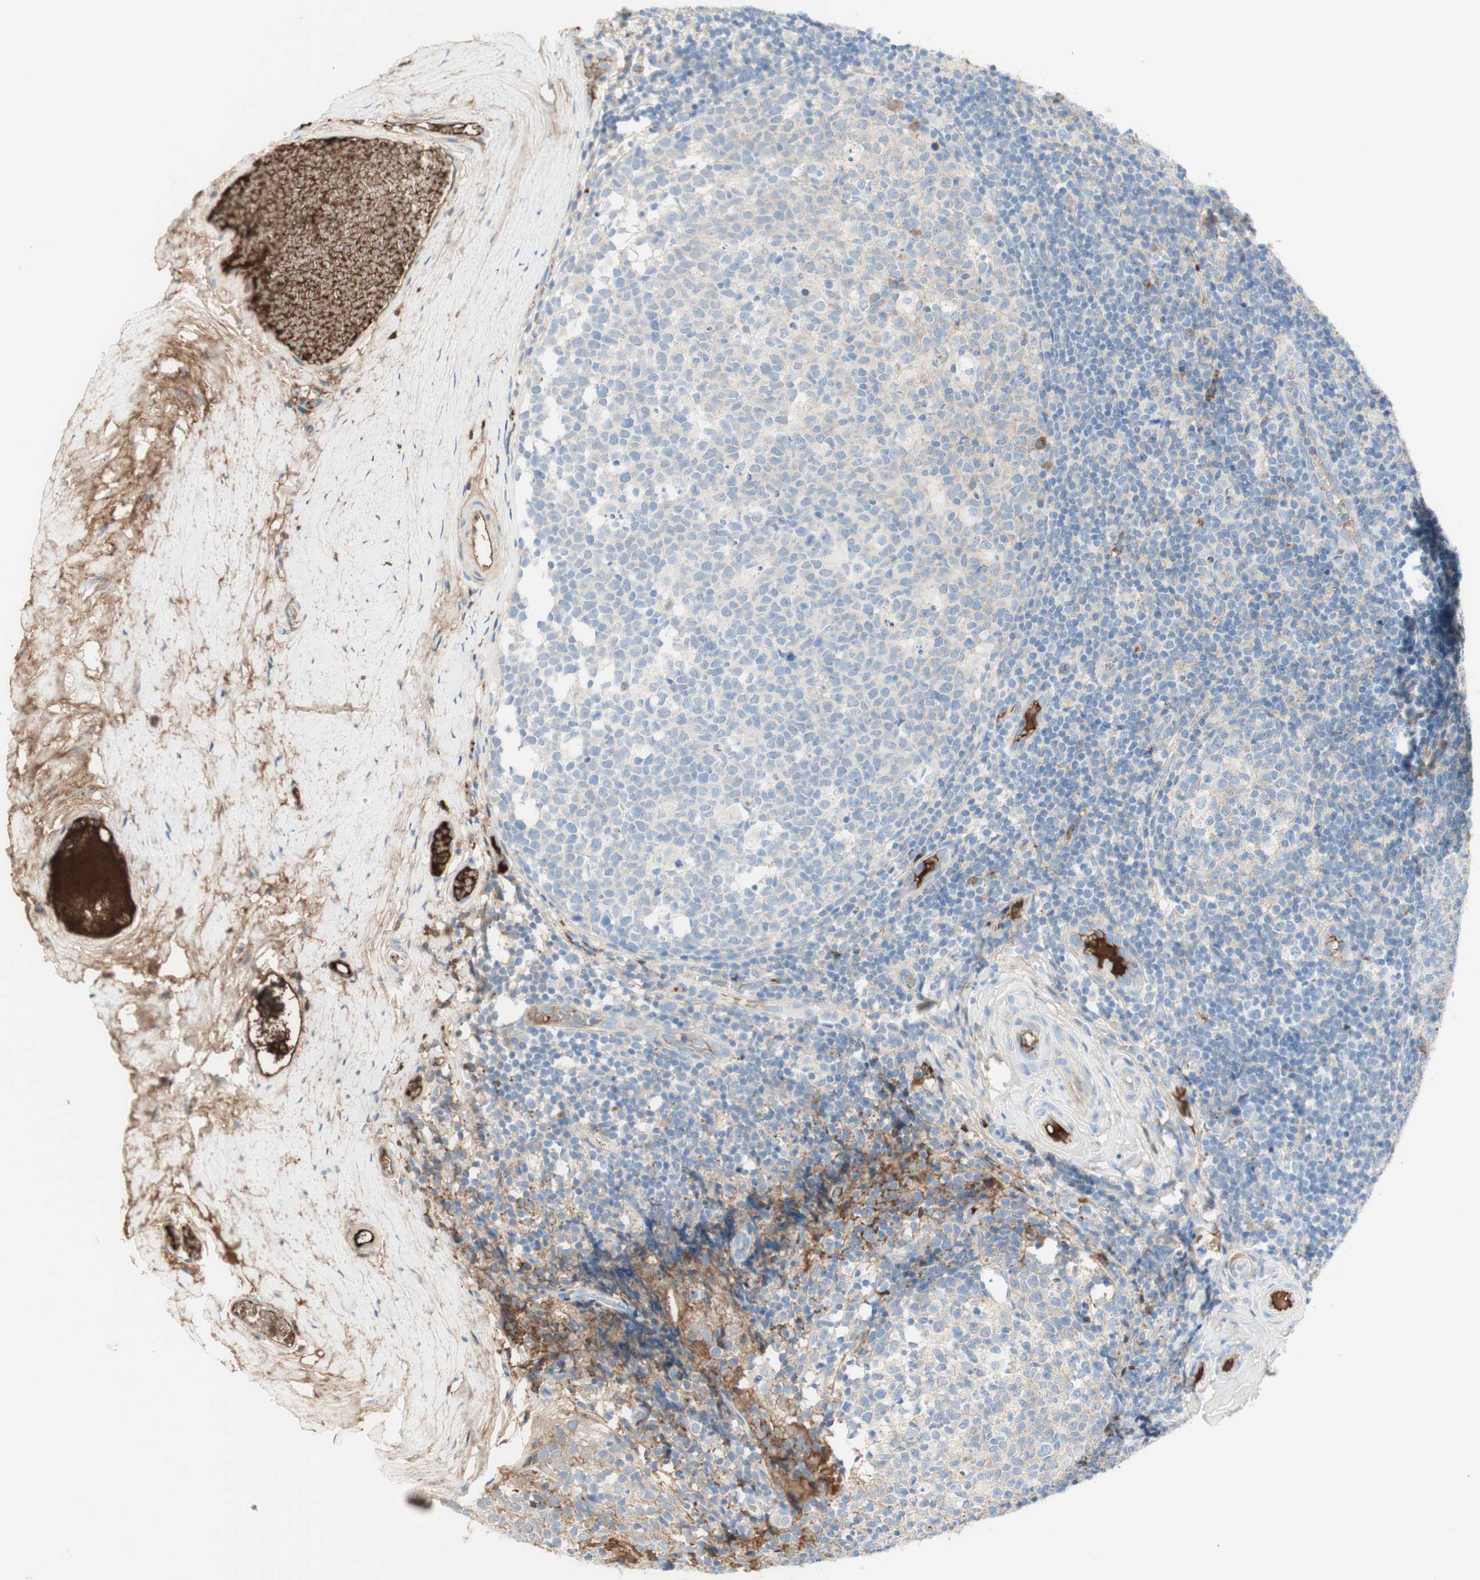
{"staining": {"intensity": "negative", "quantity": "none", "location": "none"}, "tissue": "tonsil", "cell_type": "Germinal center cells", "image_type": "normal", "snomed": [{"axis": "morphology", "description": "Normal tissue, NOS"}, {"axis": "topography", "description": "Tonsil"}], "caption": "Micrograph shows no protein expression in germinal center cells of normal tonsil.", "gene": "KNG1", "patient": {"sex": "female", "age": 19}}